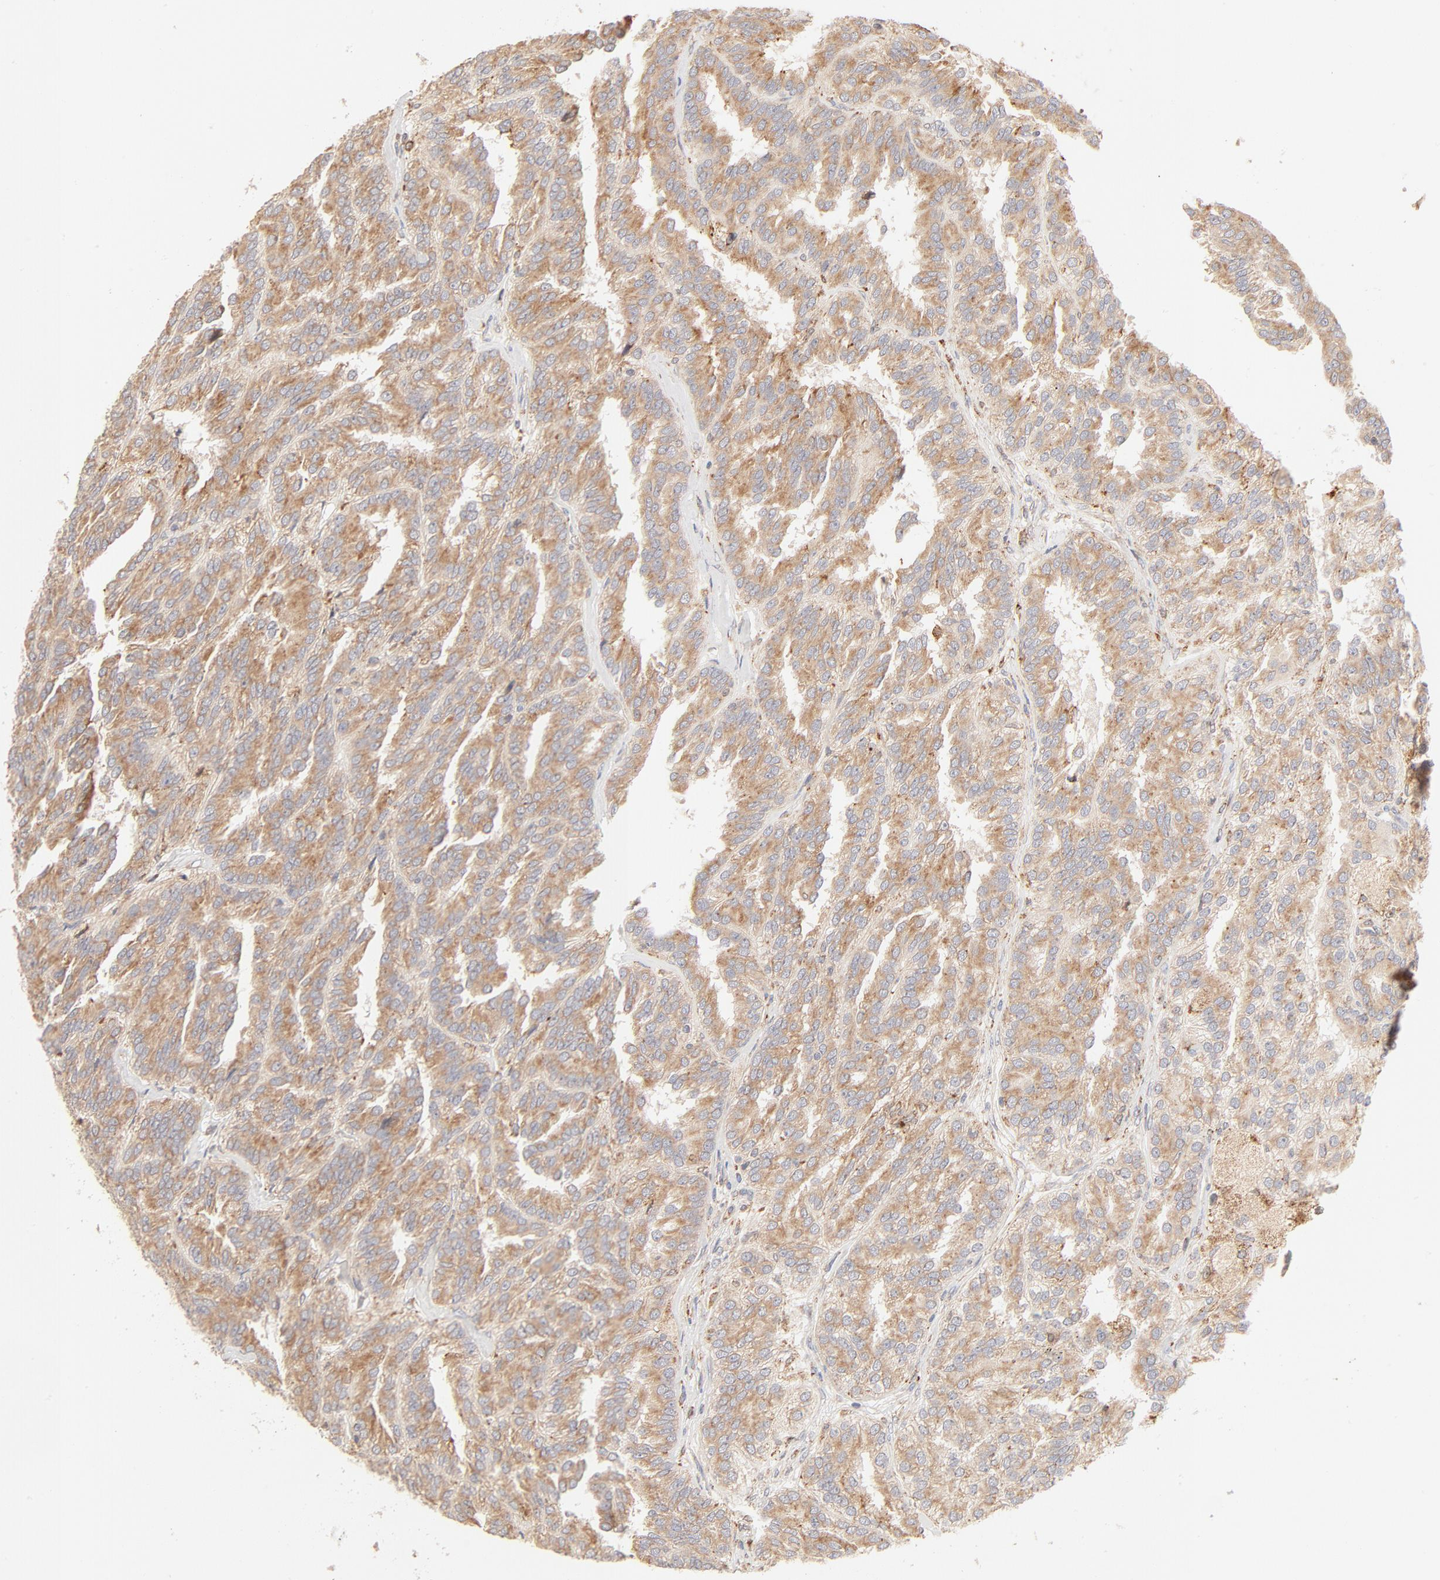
{"staining": {"intensity": "moderate", "quantity": ">75%", "location": "cytoplasmic/membranous"}, "tissue": "renal cancer", "cell_type": "Tumor cells", "image_type": "cancer", "snomed": [{"axis": "morphology", "description": "Adenocarcinoma, NOS"}, {"axis": "topography", "description": "Kidney"}], "caption": "Renal cancer (adenocarcinoma) was stained to show a protein in brown. There is medium levels of moderate cytoplasmic/membranous expression in about >75% of tumor cells.", "gene": "PARP12", "patient": {"sex": "male", "age": 46}}